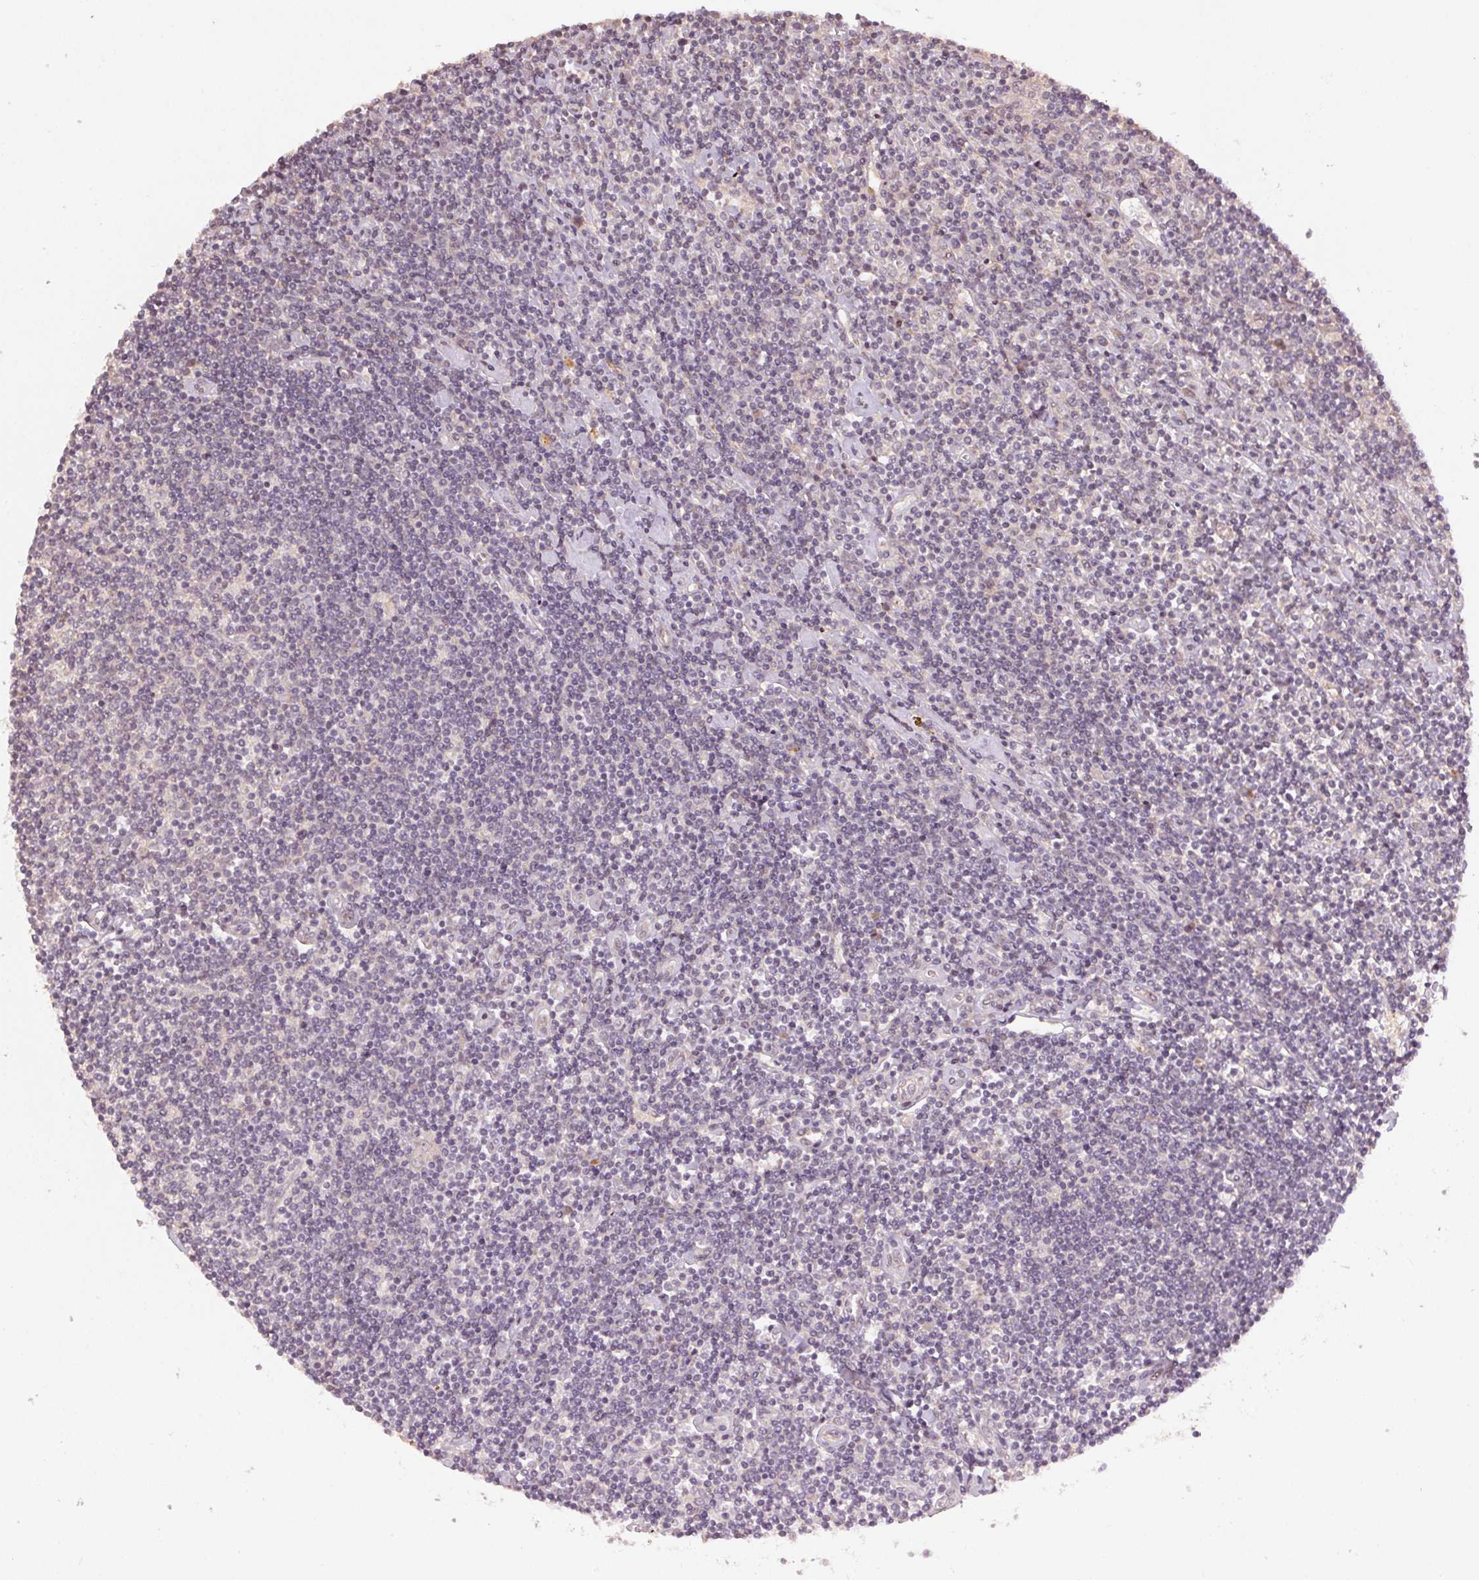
{"staining": {"intensity": "negative", "quantity": "none", "location": "none"}, "tissue": "lymphoma", "cell_type": "Tumor cells", "image_type": "cancer", "snomed": [{"axis": "morphology", "description": "Hodgkin's disease, NOS"}, {"axis": "topography", "description": "Lymph node"}], "caption": "A high-resolution histopathology image shows IHC staining of Hodgkin's disease, which shows no significant staining in tumor cells.", "gene": "SMLR1", "patient": {"sex": "male", "age": 40}}